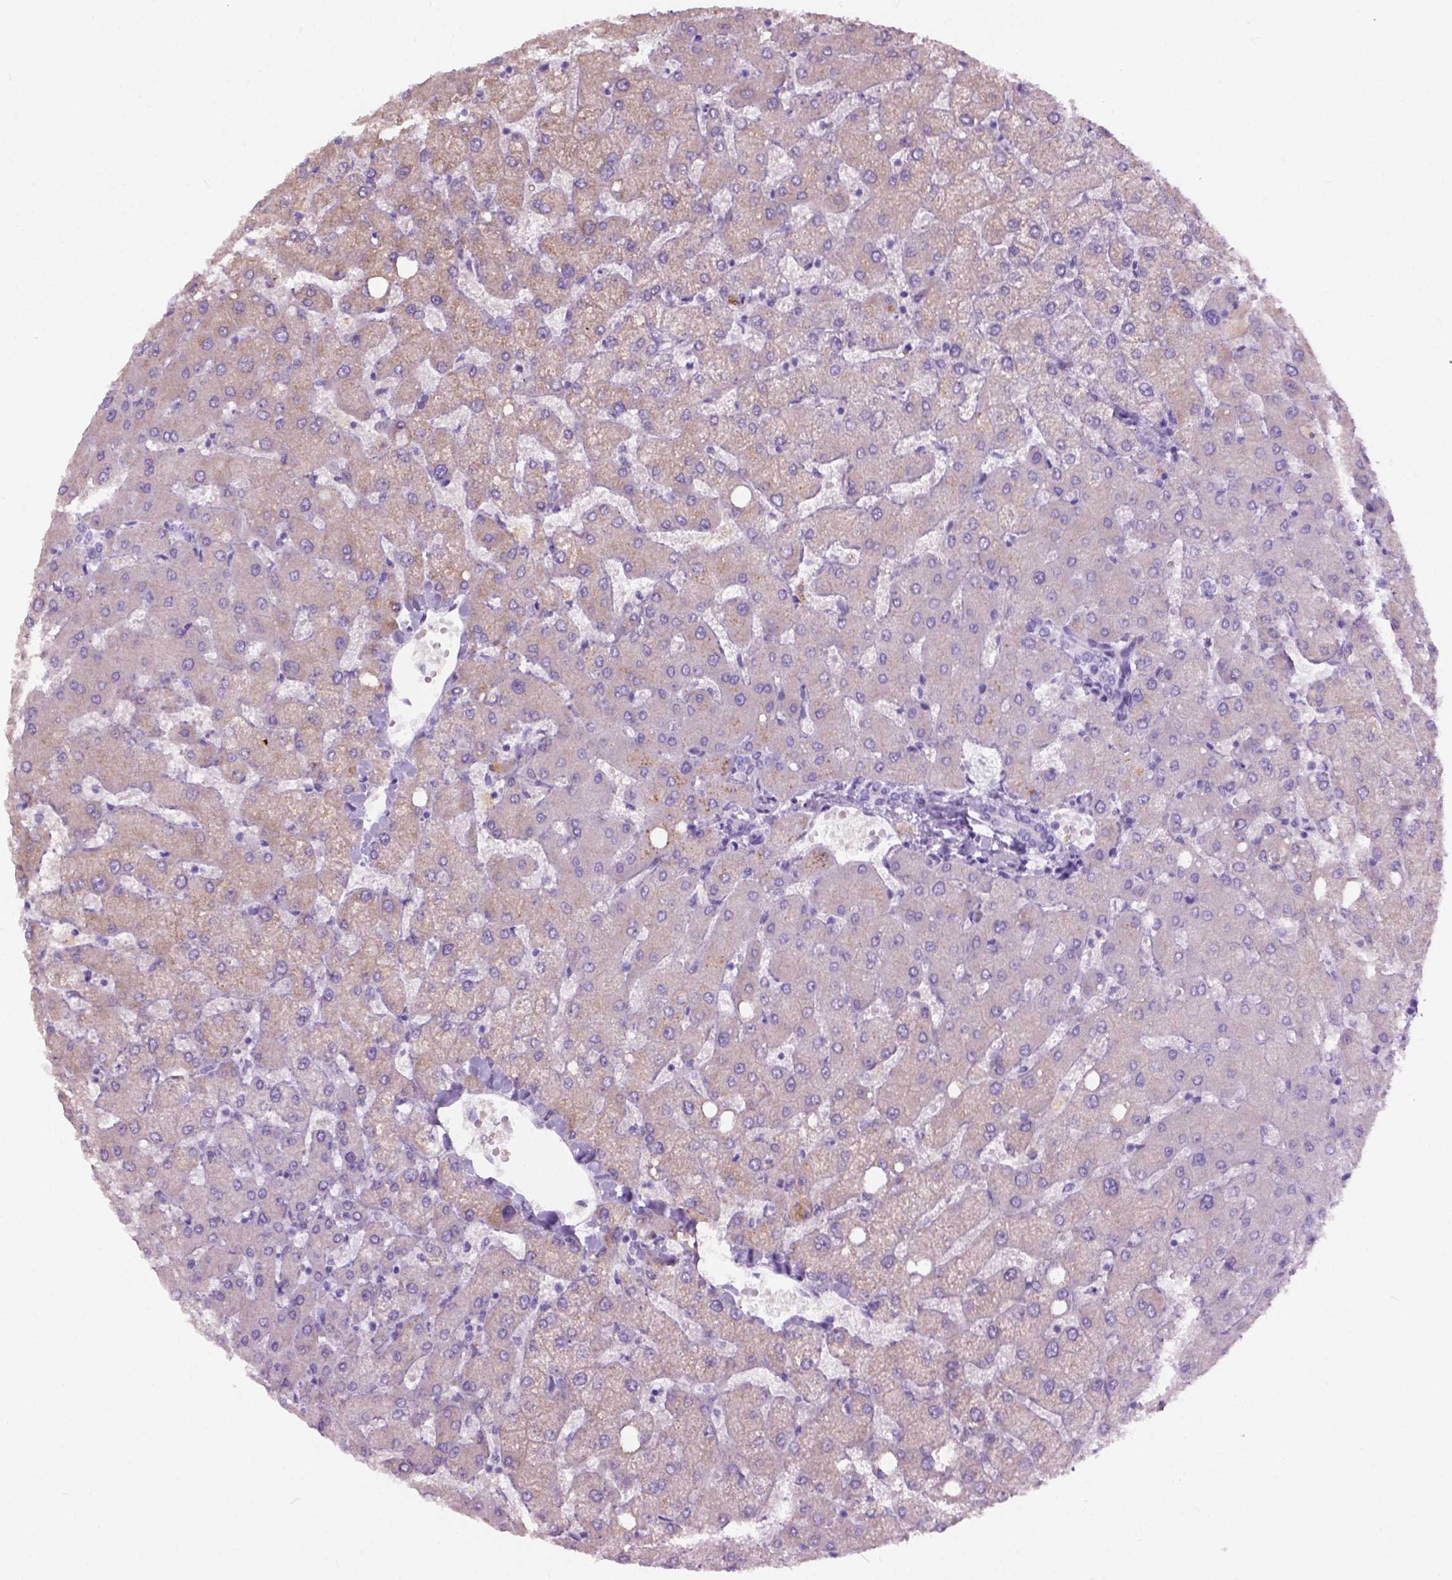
{"staining": {"intensity": "negative", "quantity": "none", "location": "none"}, "tissue": "liver", "cell_type": "Cholangiocytes", "image_type": "normal", "snomed": [{"axis": "morphology", "description": "Normal tissue, NOS"}, {"axis": "topography", "description": "Liver"}], "caption": "High magnification brightfield microscopy of unremarkable liver stained with DAB (3,3'-diaminobenzidine) (brown) and counterstained with hematoxylin (blue): cholangiocytes show no significant positivity.", "gene": "AXDND1", "patient": {"sex": "female", "age": 54}}